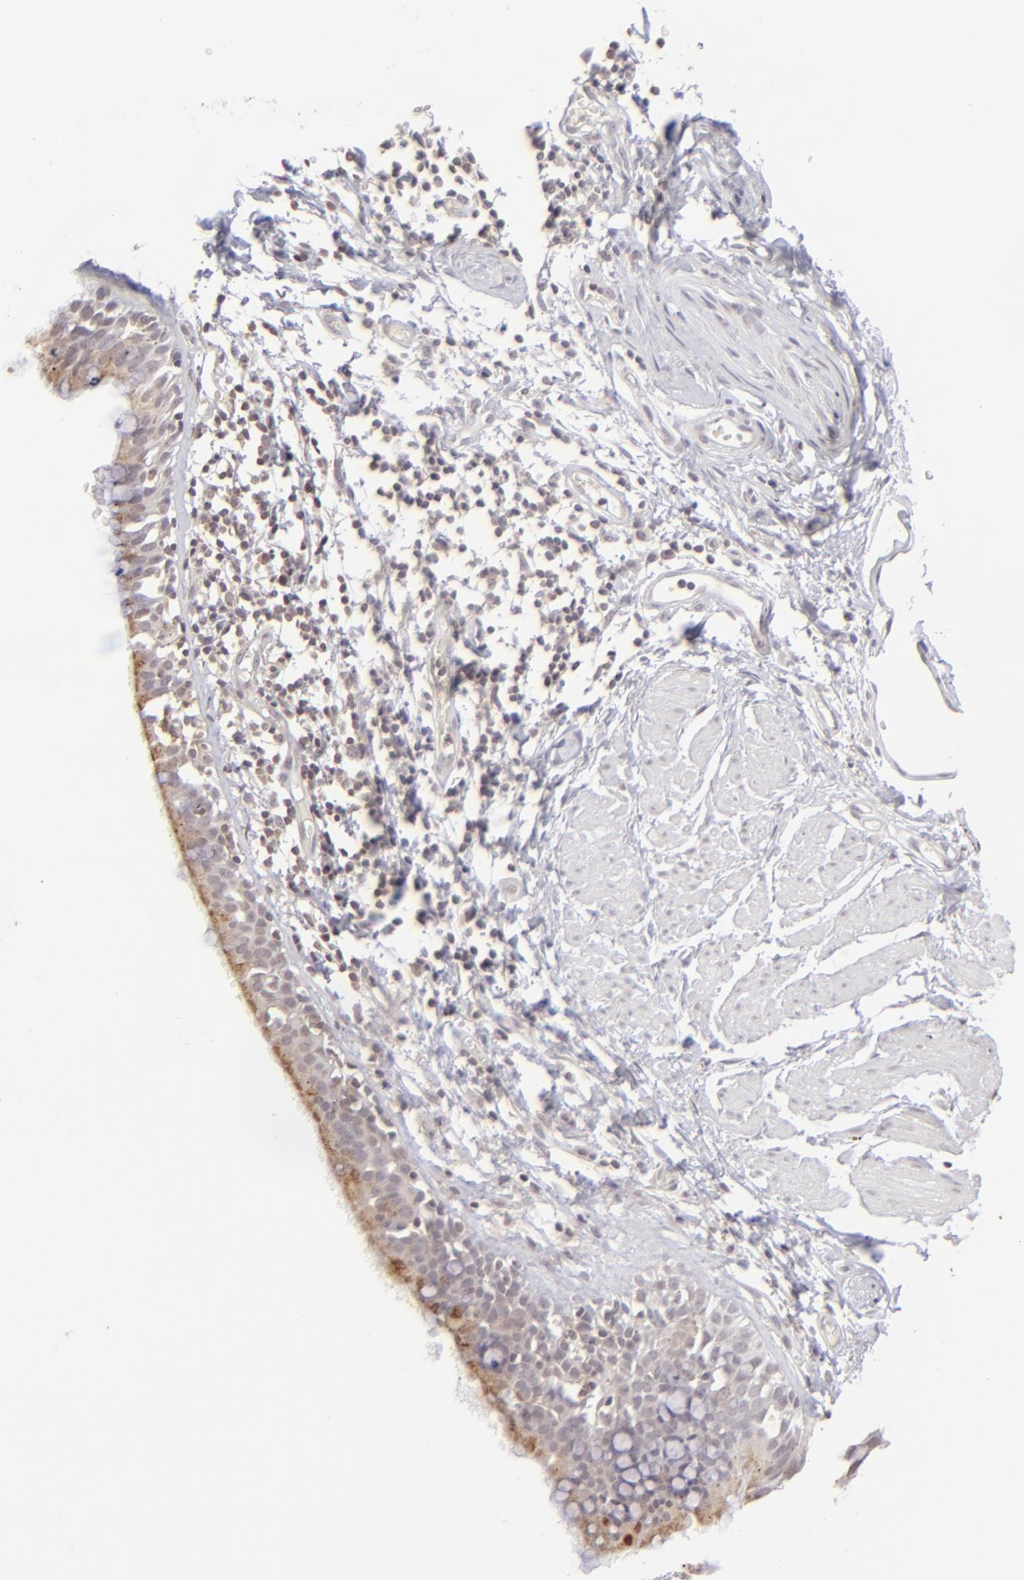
{"staining": {"intensity": "moderate", "quantity": "<25%", "location": "cytoplasmic/membranous"}, "tissue": "bronchus", "cell_type": "Respiratory epithelial cells", "image_type": "normal", "snomed": [{"axis": "morphology", "description": "Normal tissue, NOS"}, {"axis": "topography", "description": "Lymph node of abdomen"}, {"axis": "topography", "description": "Lymph node of pelvis"}], "caption": "Bronchus was stained to show a protein in brown. There is low levels of moderate cytoplasmic/membranous positivity in about <25% of respiratory epithelial cells. Ihc stains the protein in brown and the nuclei are stained blue.", "gene": "CLDN2", "patient": {"sex": "female", "age": 65}}